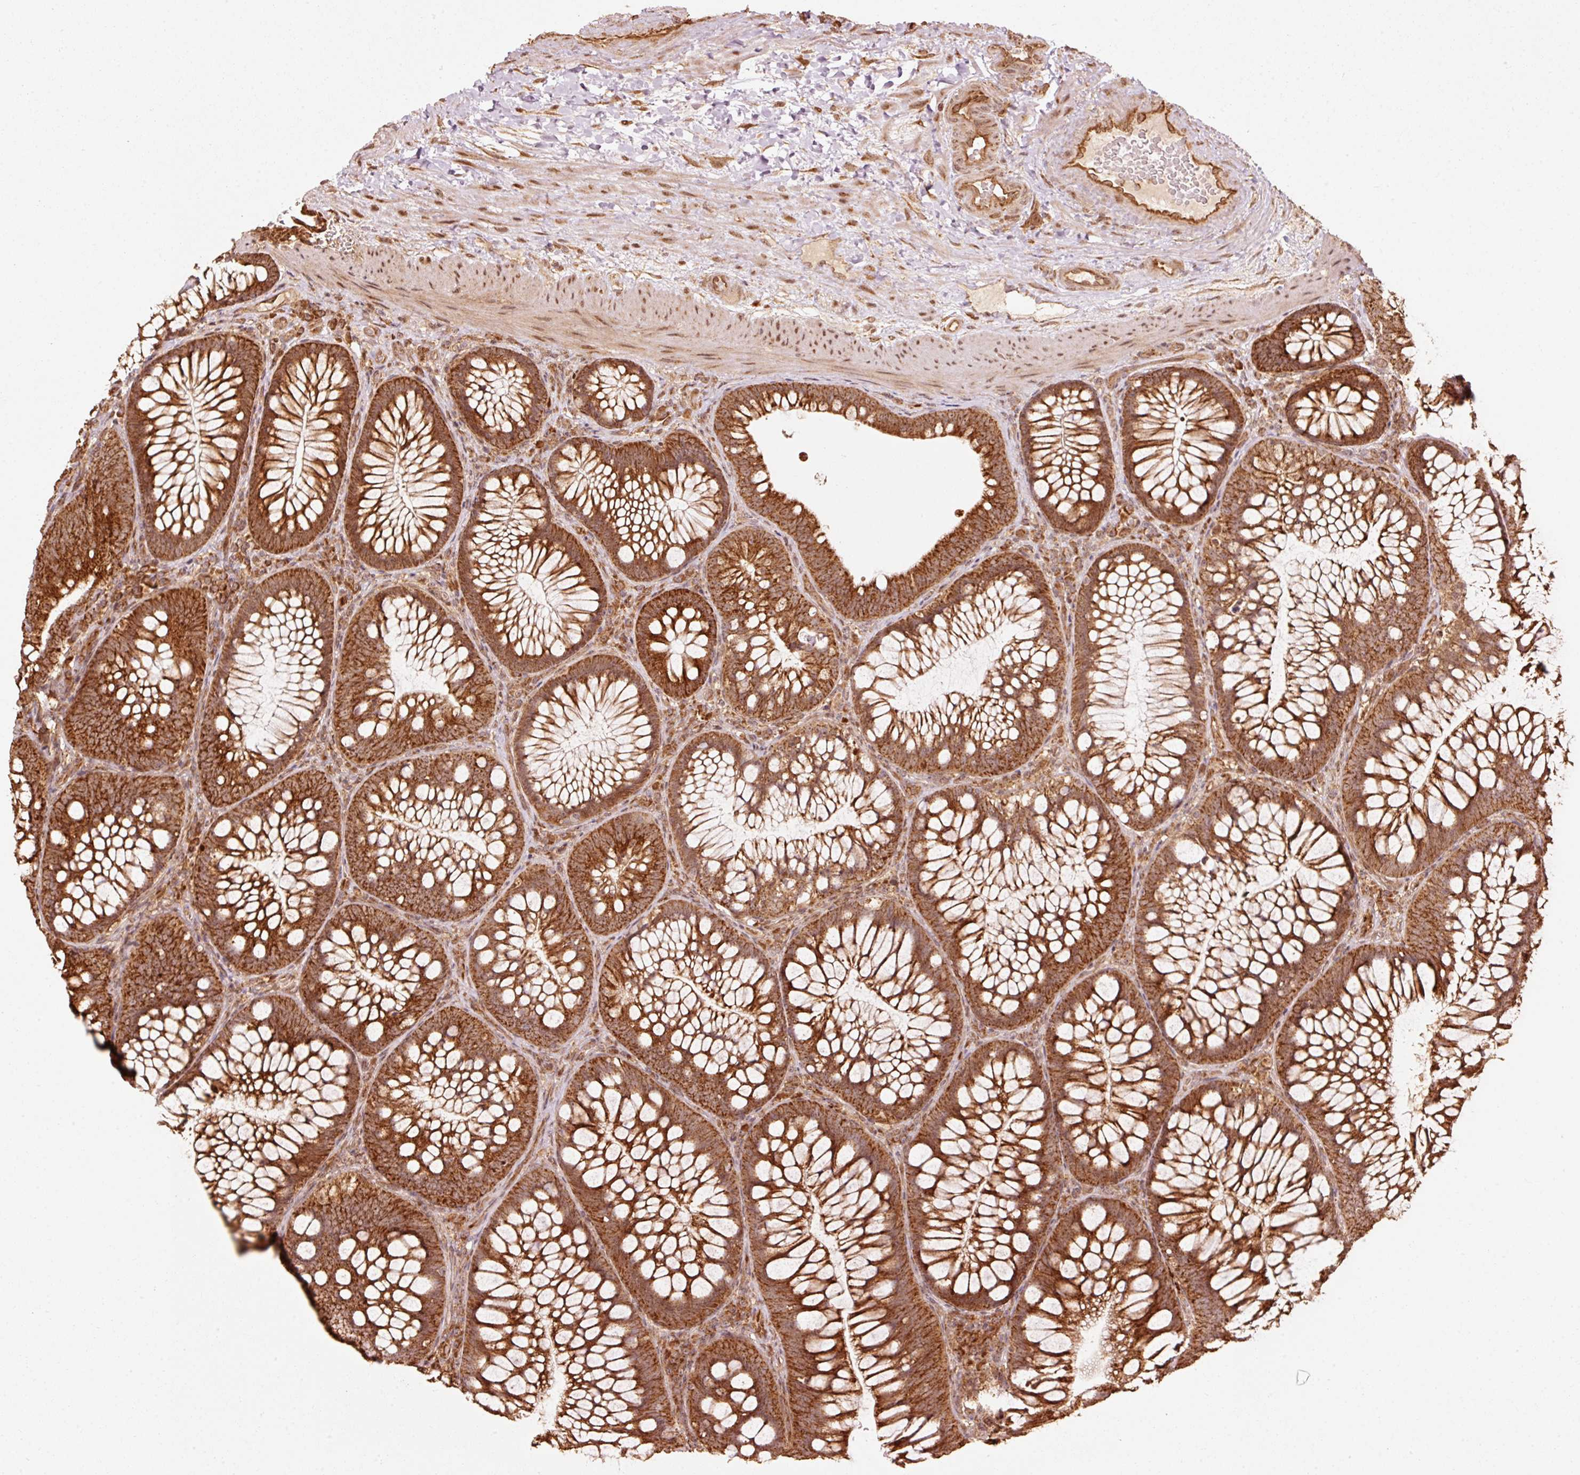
{"staining": {"intensity": "moderate", "quantity": ">75%", "location": "cytoplasmic/membranous"}, "tissue": "colon", "cell_type": "Endothelial cells", "image_type": "normal", "snomed": [{"axis": "morphology", "description": "Normal tissue, NOS"}, {"axis": "morphology", "description": "Adenoma, NOS"}, {"axis": "topography", "description": "Soft tissue"}, {"axis": "topography", "description": "Colon"}], "caption": "IHC image of unremarkable human colon stained for a protein (brown), which demonstrates medium levels of moderate cytoplasmic/membranous positivity in about >75% of endothelial cells.", "gene": "MRPL16", "patient": {"sex": "male", "age": 47}}